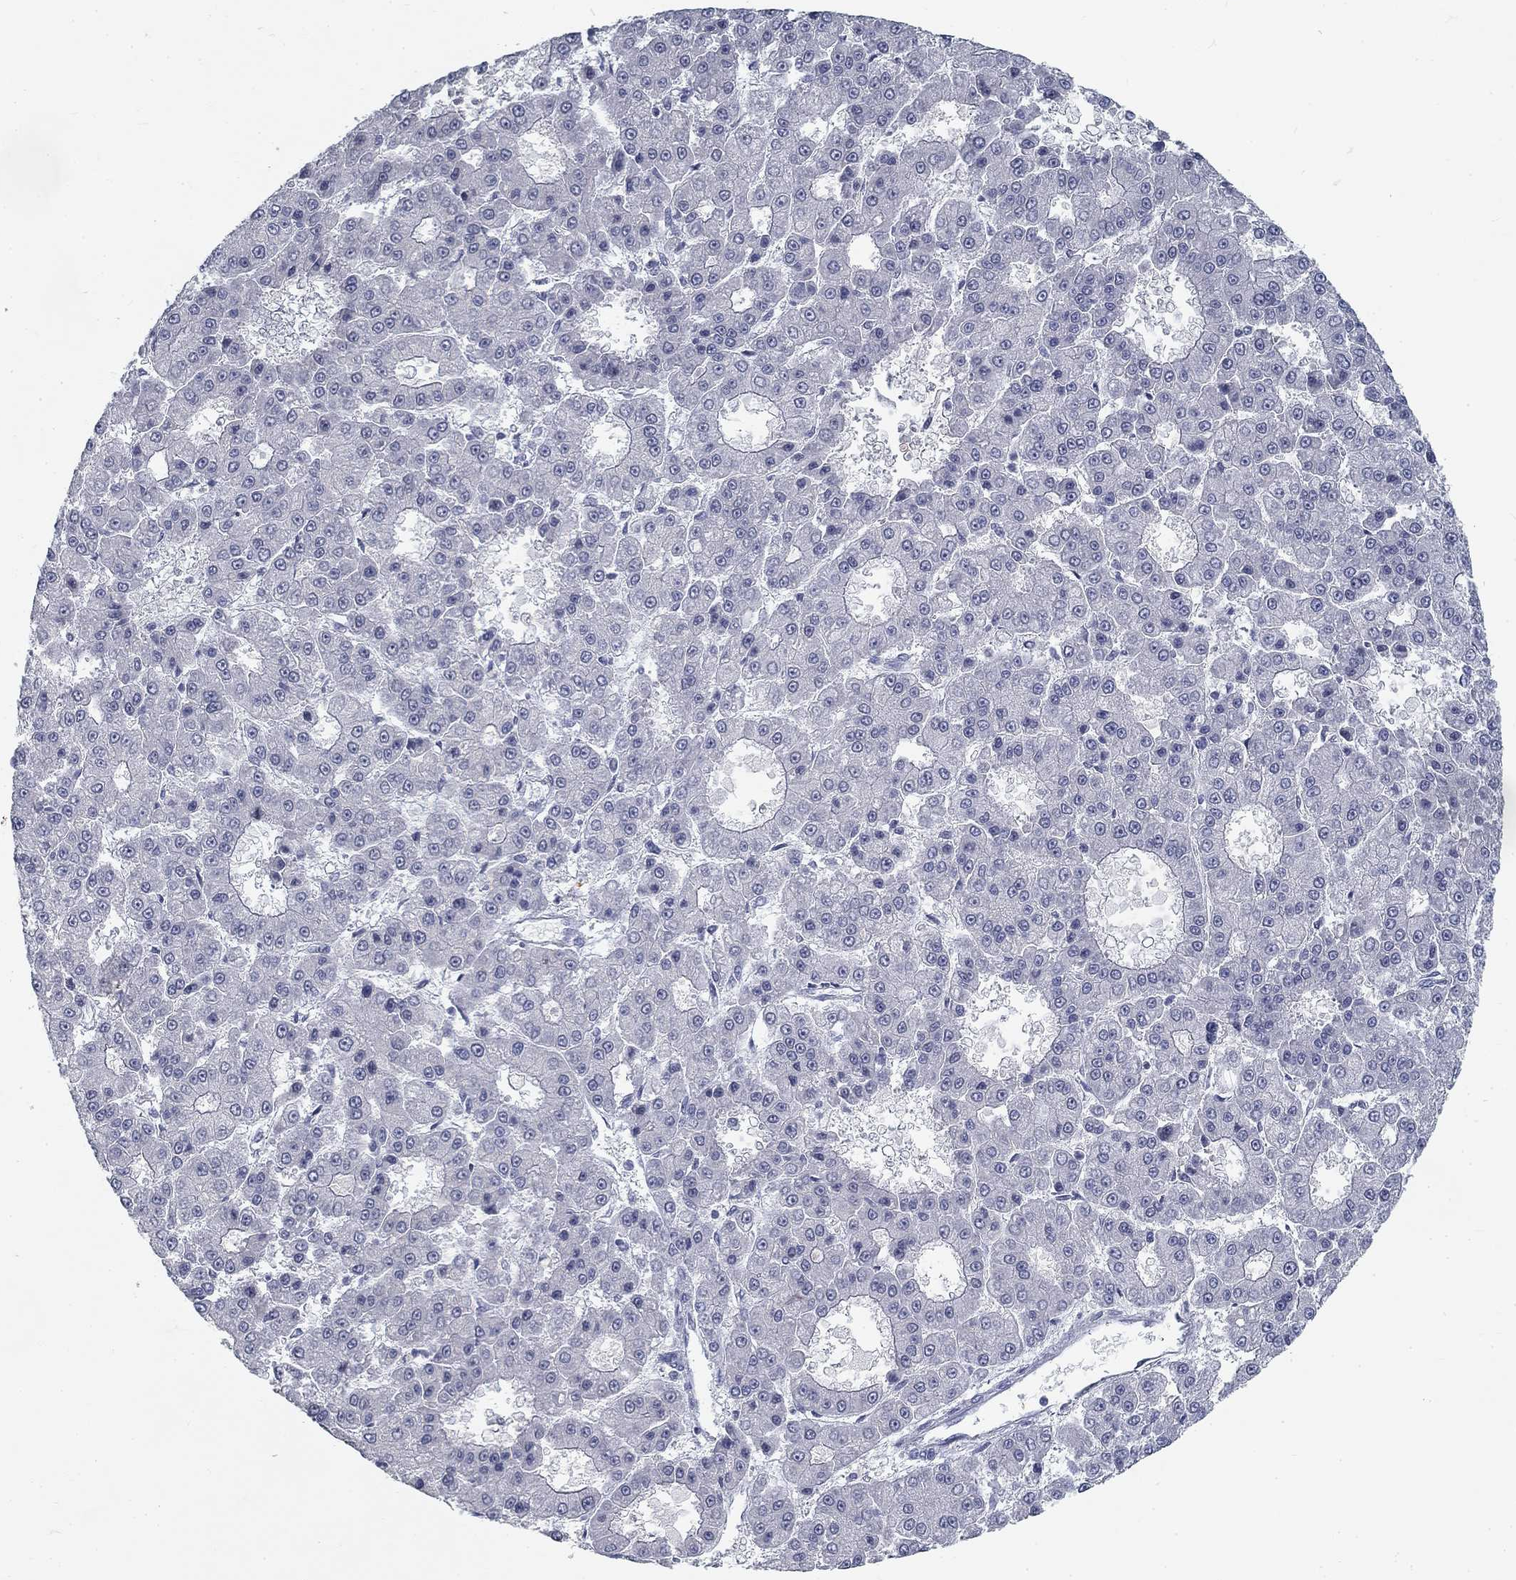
{"staining": {"intensity": "negative", "quantity": "none", "location": "none"}, "tissue": "liver cancer", "cell_type": "Tumor cells", "image_type": "cancer", "snomed": [{"axis": "morphology", "description": "Carcinoma, Hepatocellular, NOS"}, {"axis": "topography", "description": "Liver"}], "caption": "This is an immunohistochemistry (IHC) photomicrograph of liver hepatocellular carcinoma. There is no positivity in tumor cells.", "gene": "ATP1A3", "patient": {"sex": "male", "age": 70}}